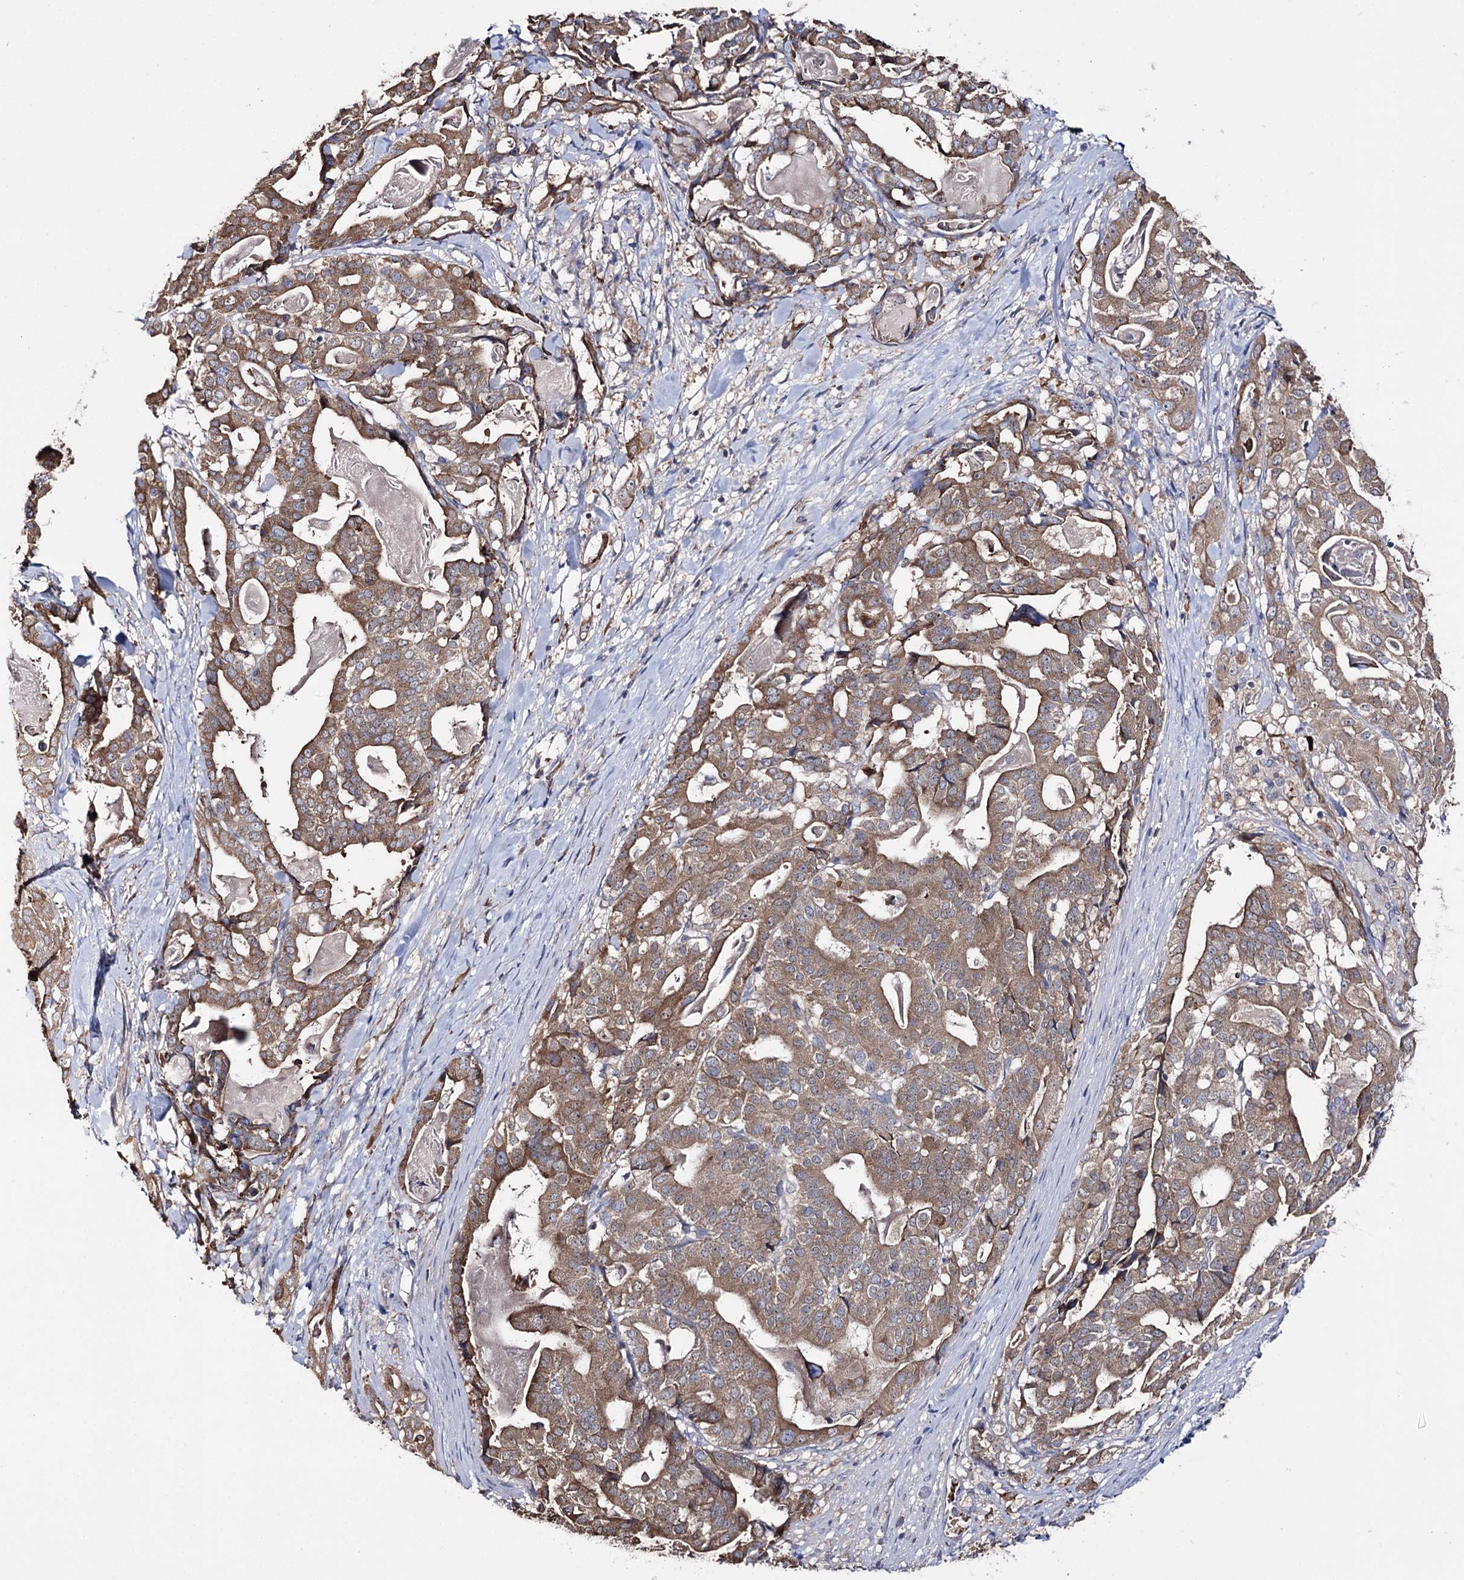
{"staining": {"intensity": "moderate", "quantity": ">75%", "location": "cytoplasmic/membranous"}, "tissue": "stomach cancer", "cell_type": "Tumor cells", "image_type": "cancer", "snomed": [{"axis": "morphology", "description": "Adenocarcinoma, NOS"}, {"axis": "topography", "description": "Stomach"}], "caption": "The micrograph displays staining of stomach adenocarcinoma, revealing moderate cytoplasmic/membranous protein expression (brown color) within tumor cells. Nuclei are stained in blue.", "gene": "PTER", "patient": {"sex": "male", "age": 48}}